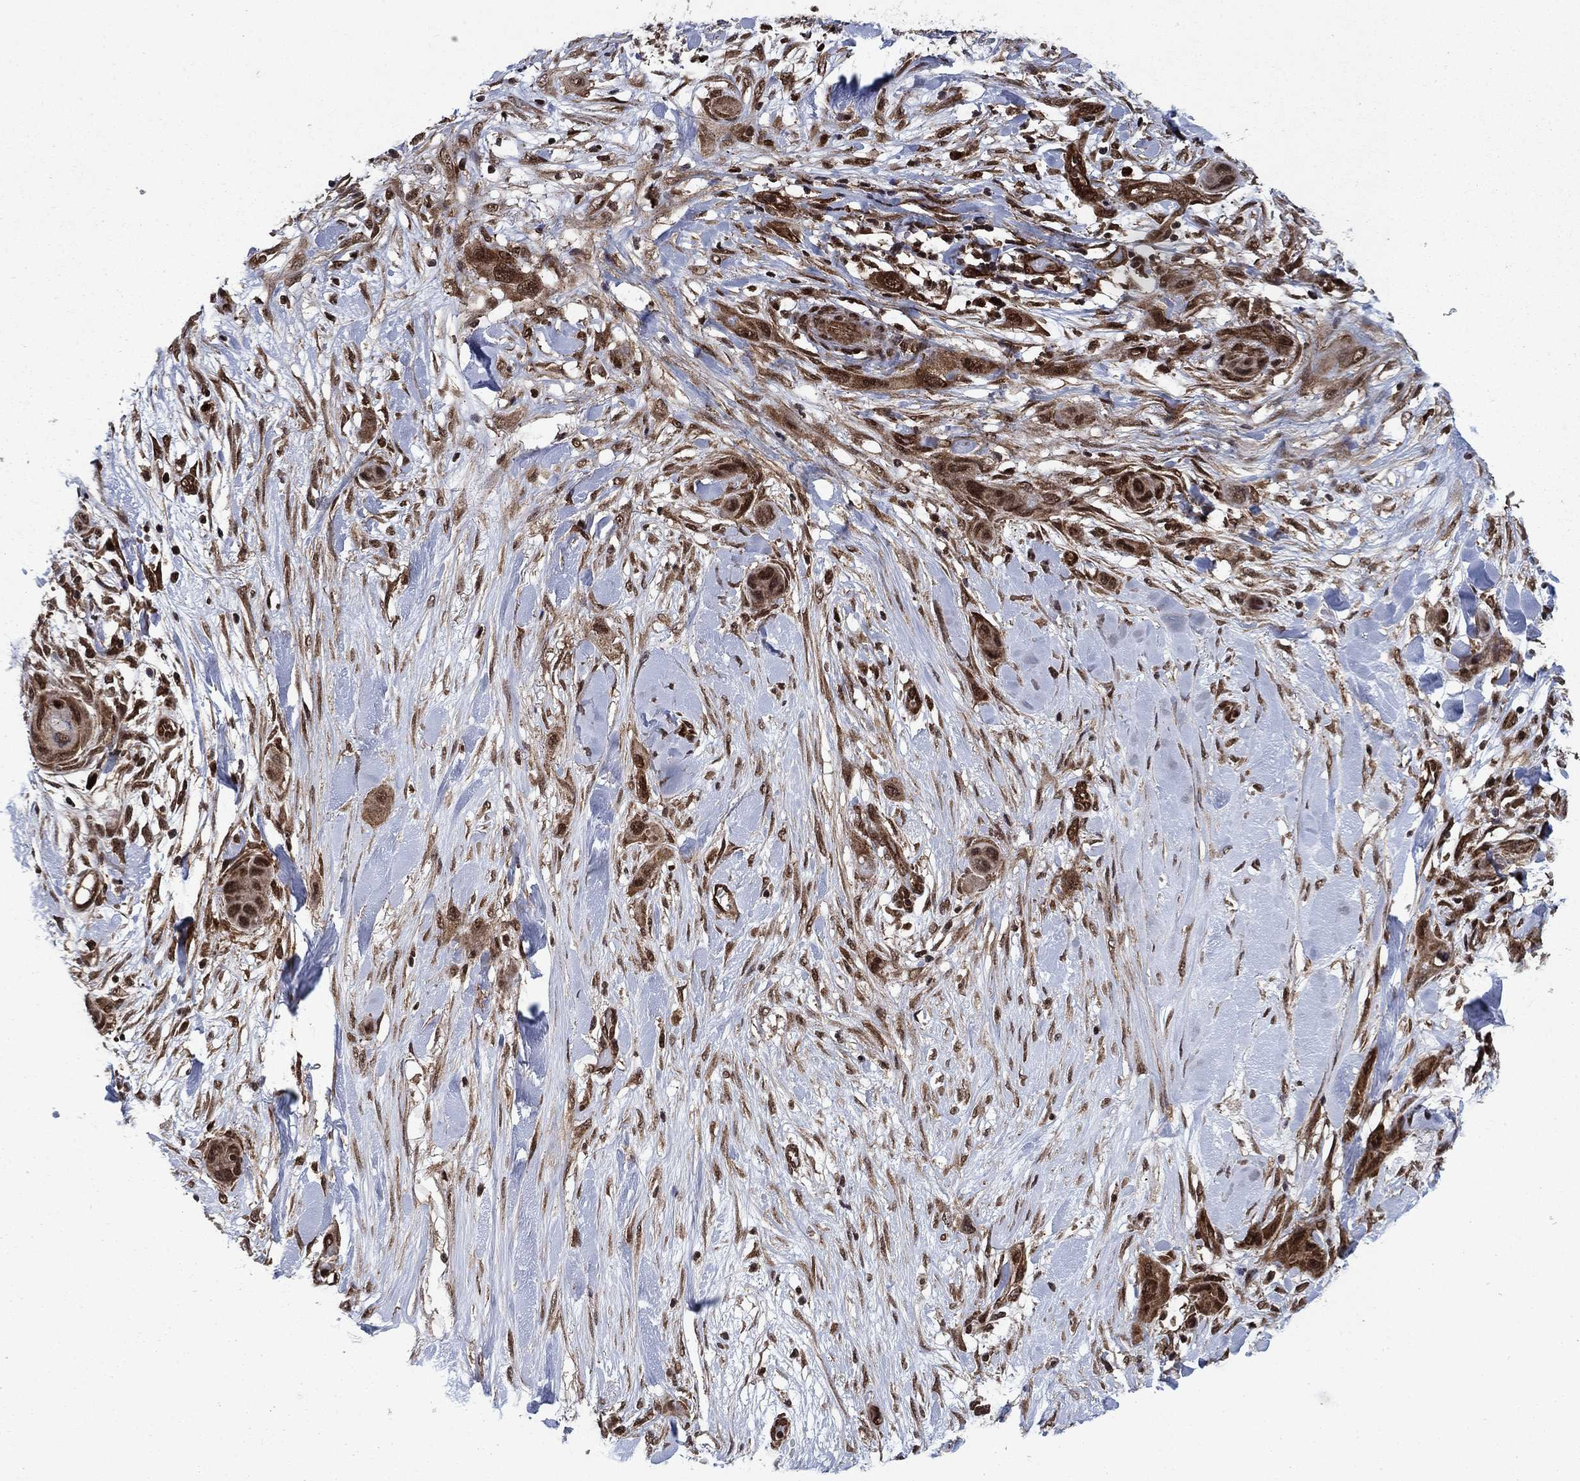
{"staining": {"intensity": "moderate", "quantity": "25%-75%", "location": "cytoplasmic/membranous,nuclear"}, "tissue": "skin cancer", "cell_type": "Tumor cells", "image_type": "cancer", "snomed": [{"axis": "morphology", "description": "Squamous cell carcinoma, NOS"}, {"axis": "topography", "description": "Skin"}], "caption": "Protein expression analysis of human skin cancer (squamous cell carcinoma) reveals moderate cytoplasmic/membranous and nuclear staining in approximately 25%-75% of tumor cells. The staining was performed using DAB, with brown indicating positive protein expression. Nuclei are stained blue with hematoxylin.", "gene": "DNAJA1", "patient": {"sex": "male", "age": 79}}